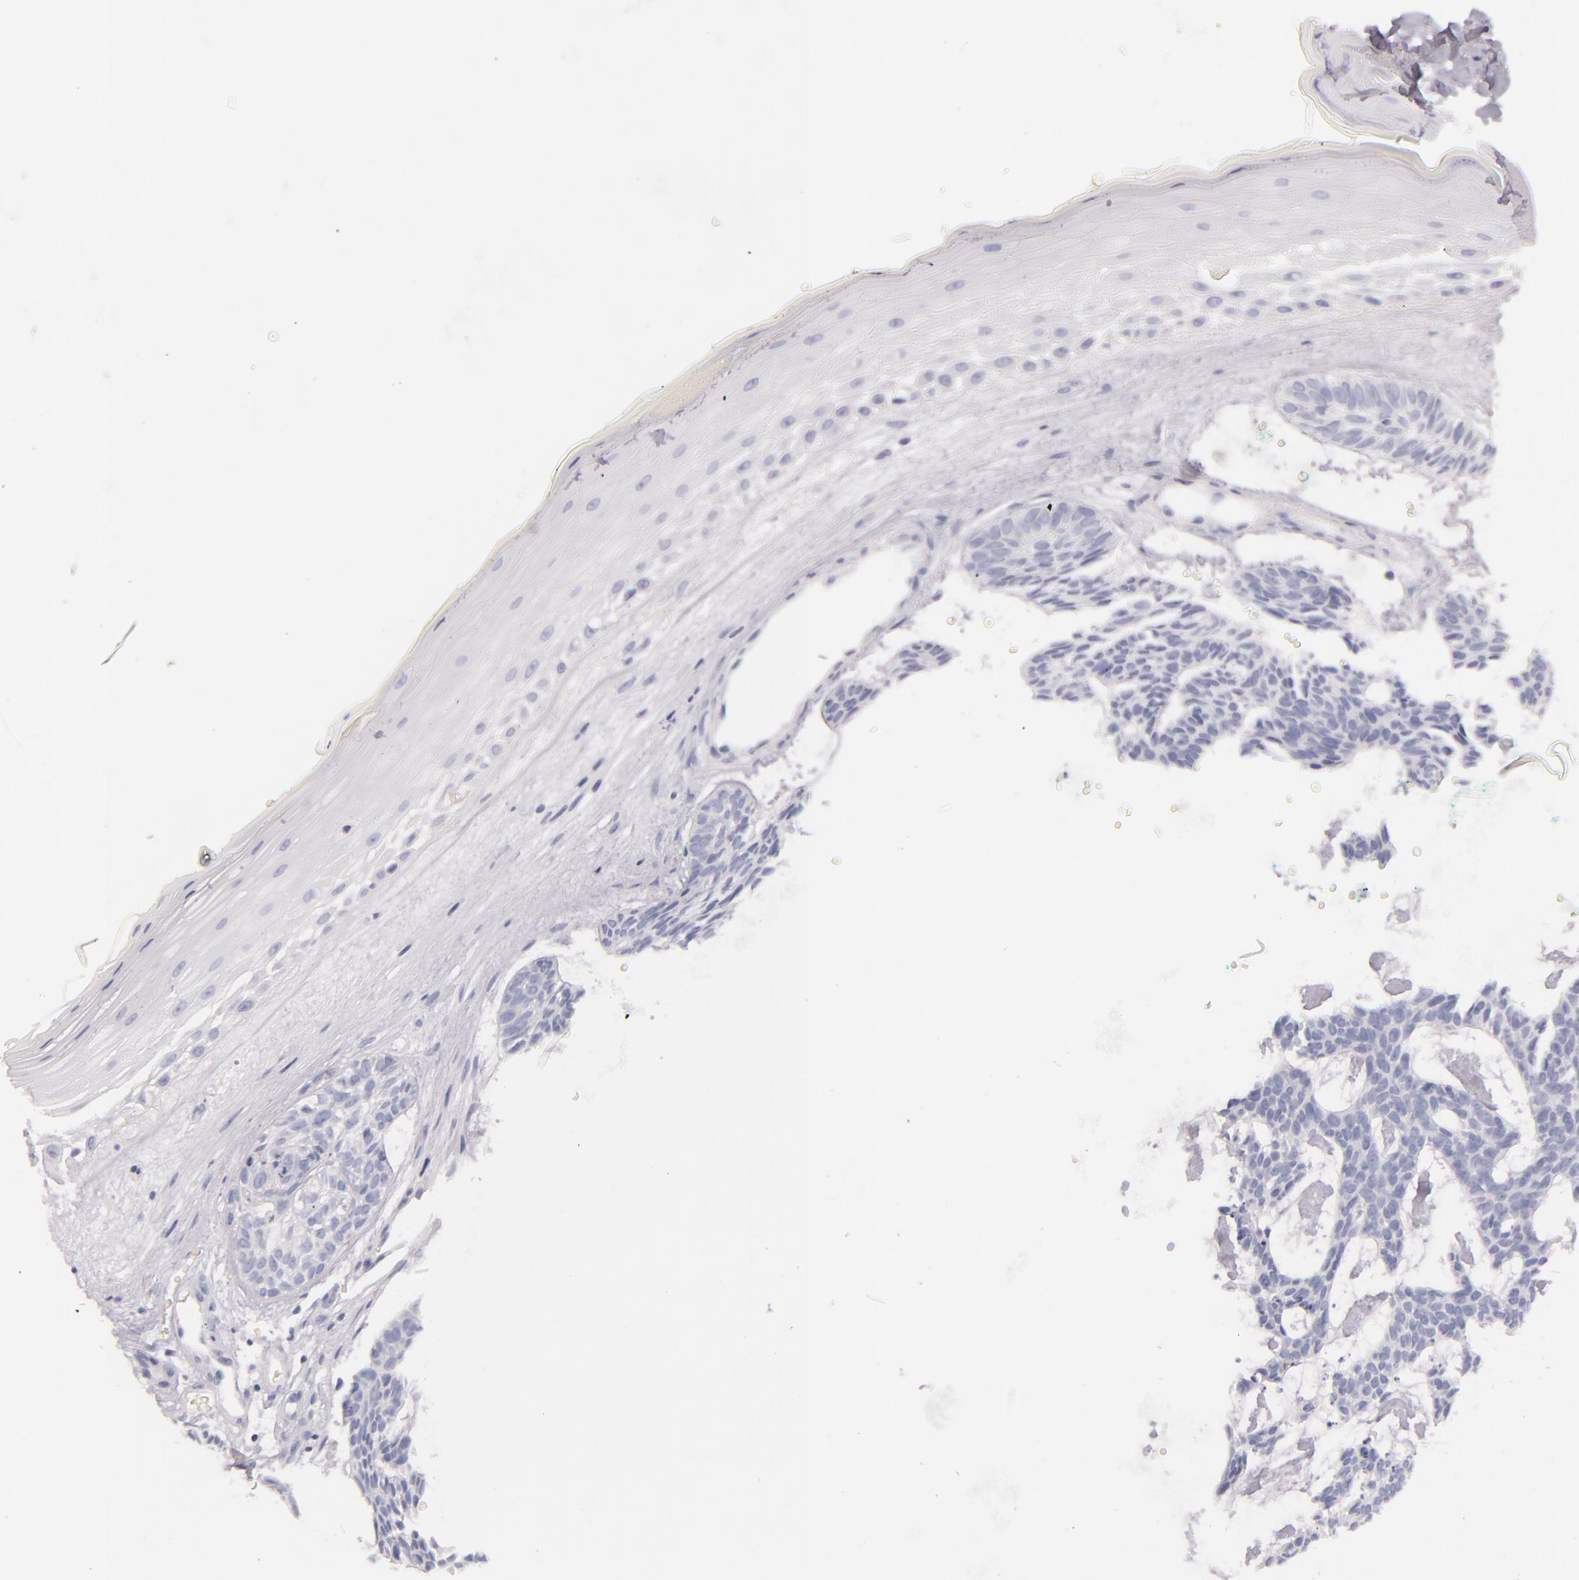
{"staining": {"intensity": "negative", "quantity": "none", "location": "none"}, "tissue": "skin cancer", "cell_type": "Tumor cells", "image_type": "cancer", "snomed": [{"axis": "morphology", "description": "Basal cell carcinoma"}, {"axis": "topography", "description": "Skin"}], "caption": "IHC of human skin basal cell carcinoma exhibits no staining in tumor cells.", "gene": "FABP1", "patient": {"sex": "male", "age": 75}}